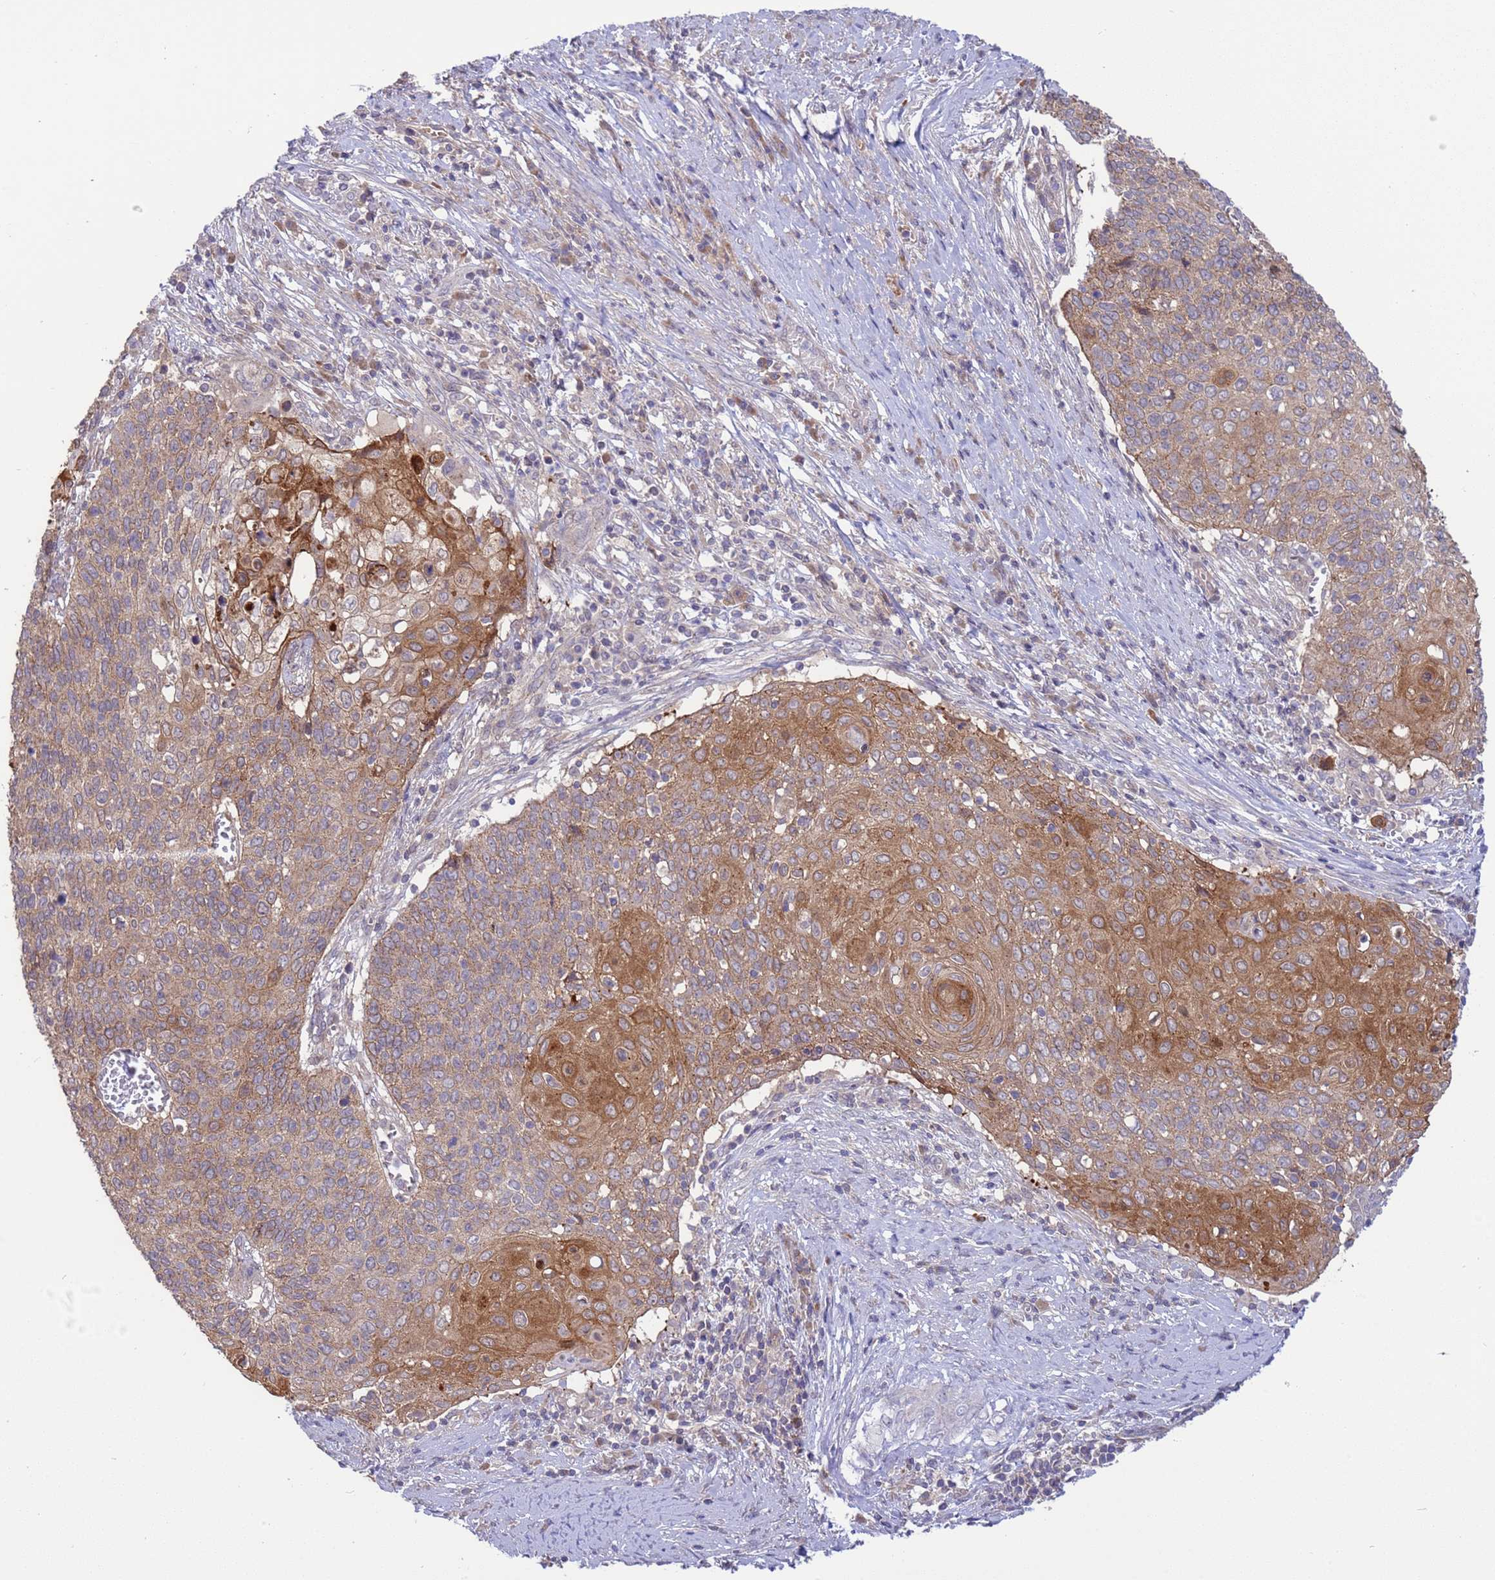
{"staining": {"intensity": "moderate", "quantity": "25%-75%", "location": "cytoplasmic/membranous"}, "tissue": "cervical cancer", "cell_type": "Tumor cells", "image_type": "cancer", "snomed": [{"axis": "morphology", "description": "Squamous cell carcinoma, NOS"}, {"axis": "topography", "description": "Cervix"}], "caption": "High-magnification brightfield microscopy of cervical cancer stained with DAB (brown) and counterstained with hematoxylin (blue). tumor cells exhibit moderate cytoplasmic/membranous staining is present in approximately25%-75% of cells.", "gene": "GJA10", "patient": {"sex": "female", "age": 39}}